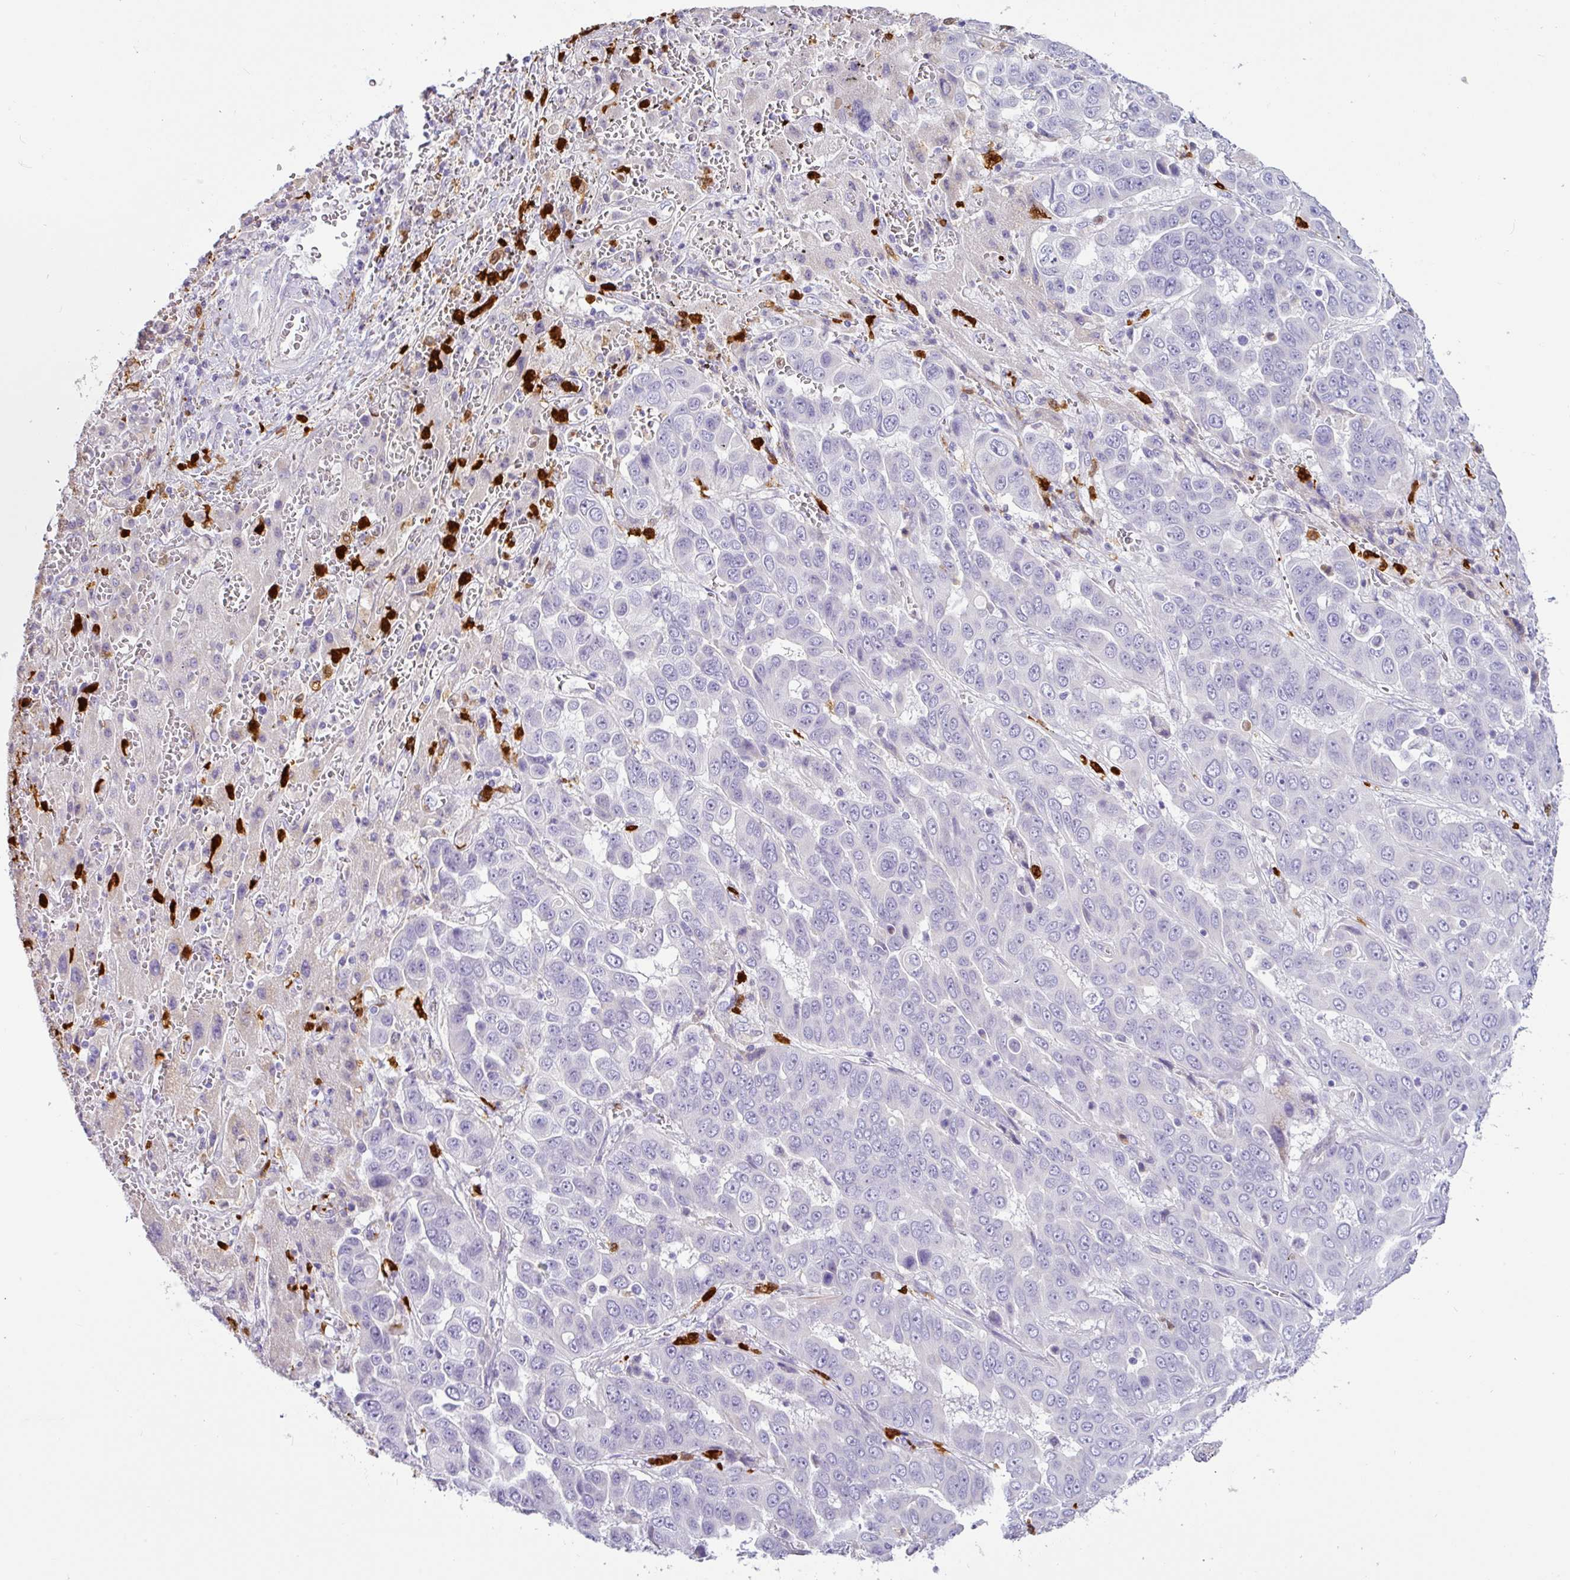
{"staining": {"intensity": "negative", "quantity": "none", "location": "none"}, "tissue": "liver cancer", "cell_type": "Tumor cells", "image_type": "cancer", "snomed": [{"axis": "morphology", "description": "Cholangiocarcinoma"}, {"axis": "topography", "description": "Liver"}], "caption": "Image shows no protein staining in tumor cells of liver cancer (cholangiocarcinoma) tissue.", "gene": "SH2D3C", "patient": {"sex": "female", "age": 52}}